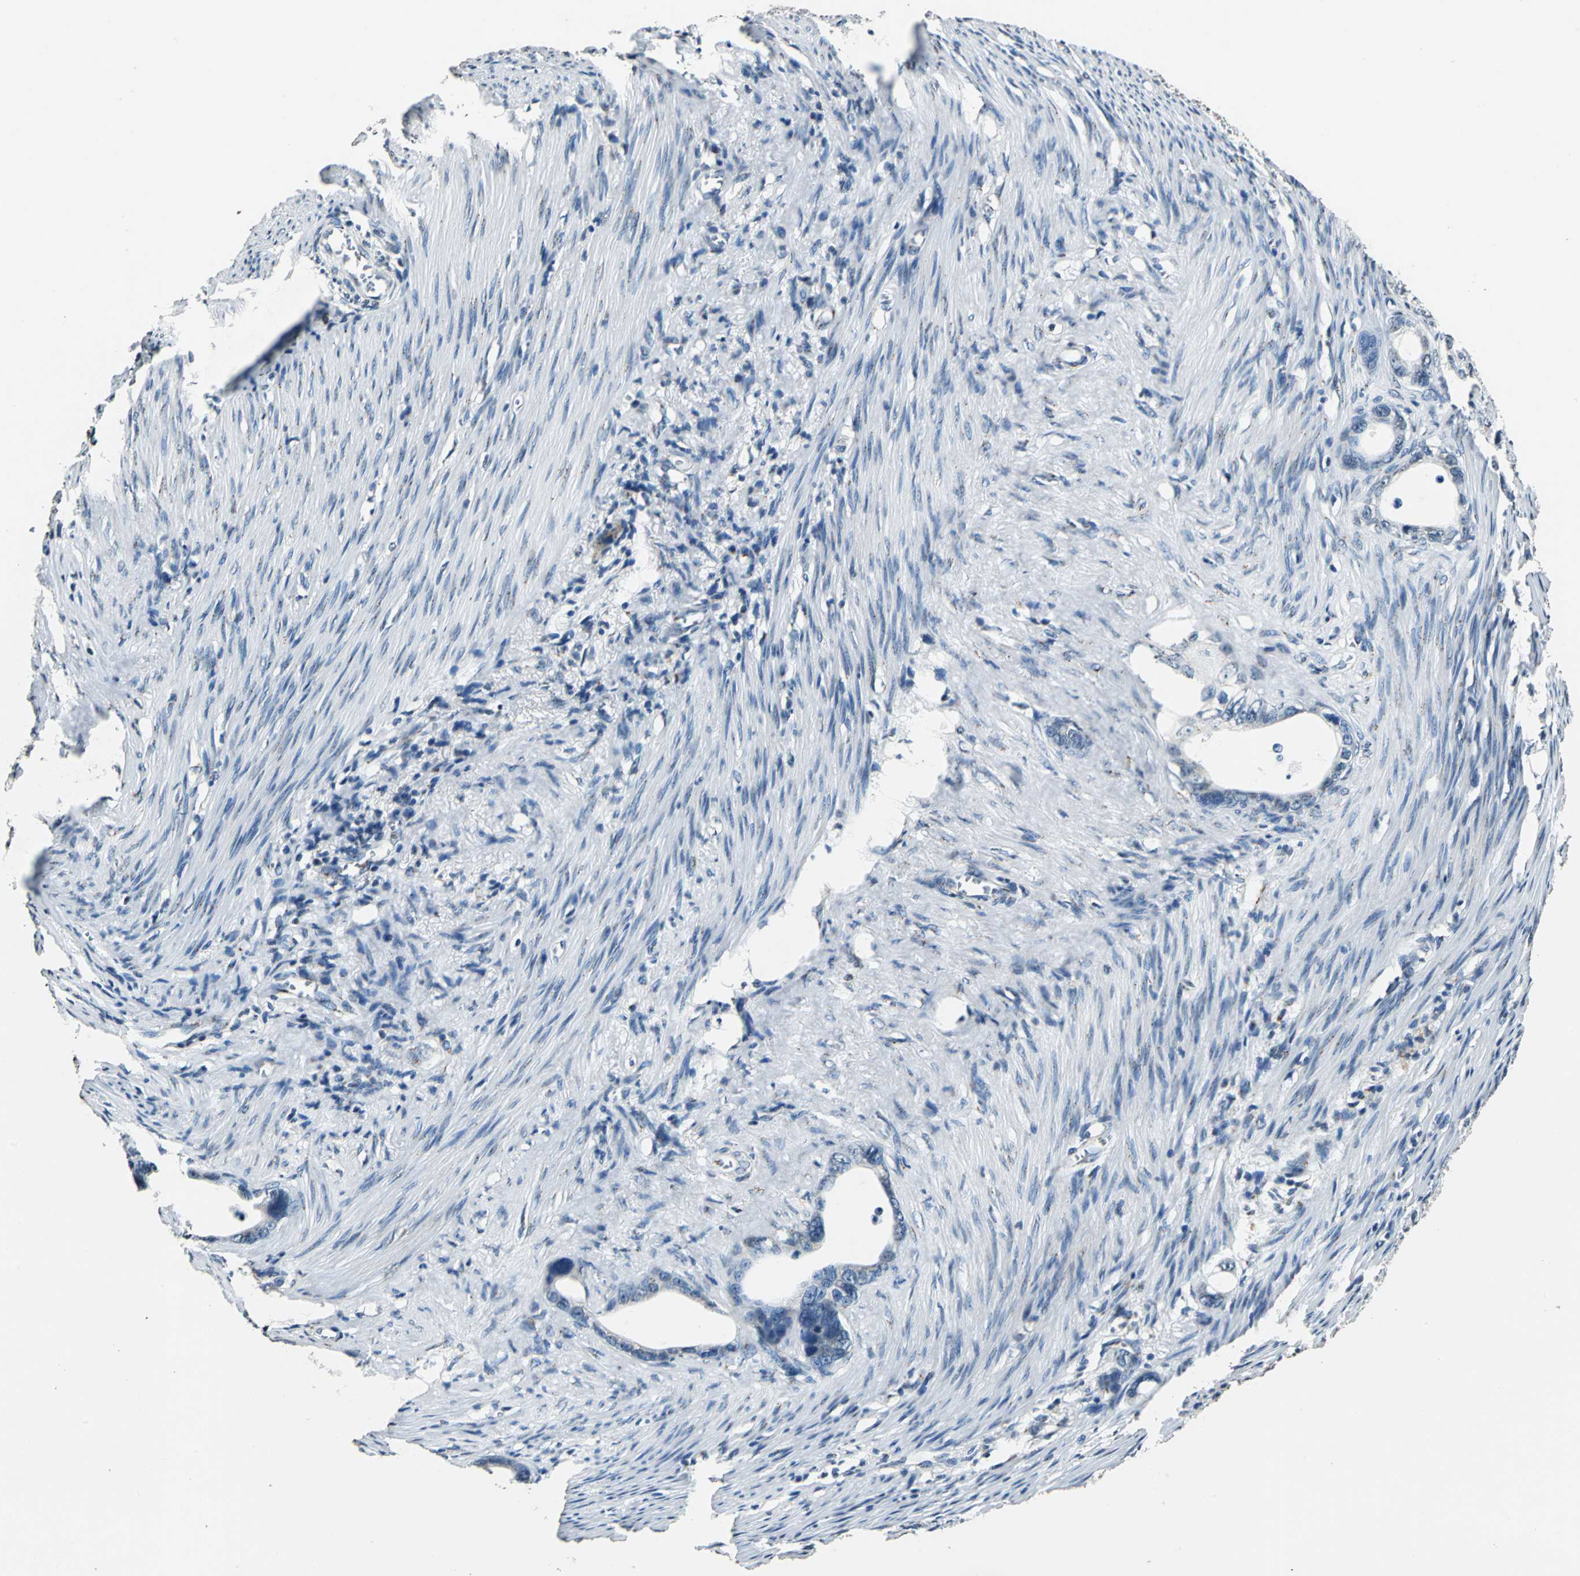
{"staining": {"intensity": "negative", "quantity": "none", "location": "none"}, "tissue": "stomach cancer", "cell_type": "Tumor cells", "image_type": "cancer", "snomed": [{"axis": "morphology", "description": "Adenocarcinoma, NOS"}, {"axis": "topography", "description": "Stomach"}], "caption": "Tumor cells show no significant protein expression in stomach cancer.", "gene": "TMEM115", "patient": {"sex": "female", "age": 75}}